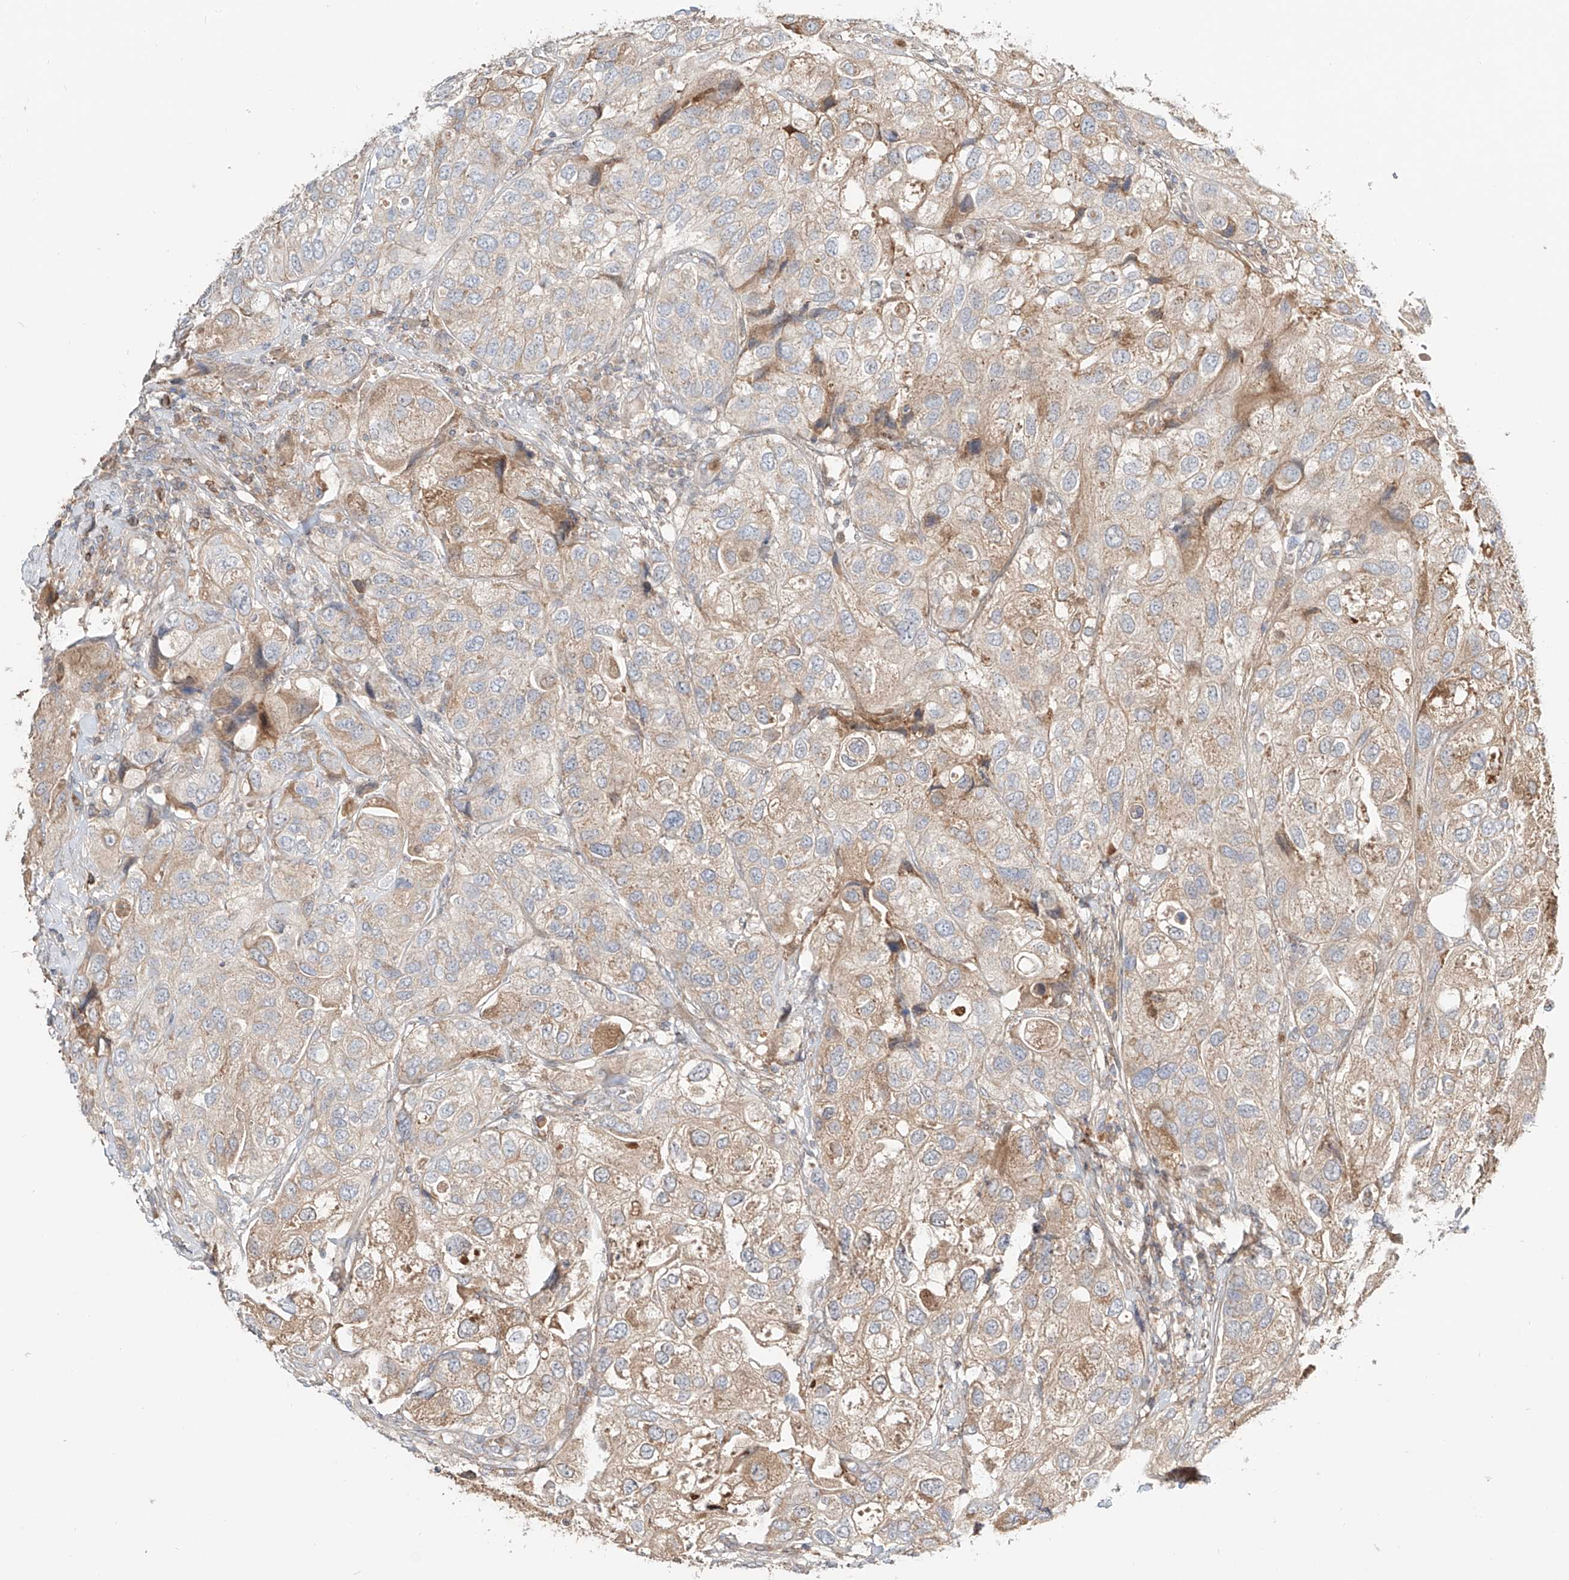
{"staining": {"intensity": "moderate", "quantity": ">75%", "location": "cytoplasmic/membranous"}, "tissue": "urothelial cancer", "cell_type": "Tumor cells", "image_type": "cancer", "snomed": [{"axis": "morphology", "description": "Urothelial carcinoma, High grade"}, {"axis": "topography", "description": "Urinary bladder"}], "caption": "Urothelial cancer tissue reveals moderate cytoplasmic/membranous positivity in approximately >75% of tumor cells, visualized by immunohistochemistry.", "gene": "ERO1A", "patient": {"sex": "female", "age": 64}}